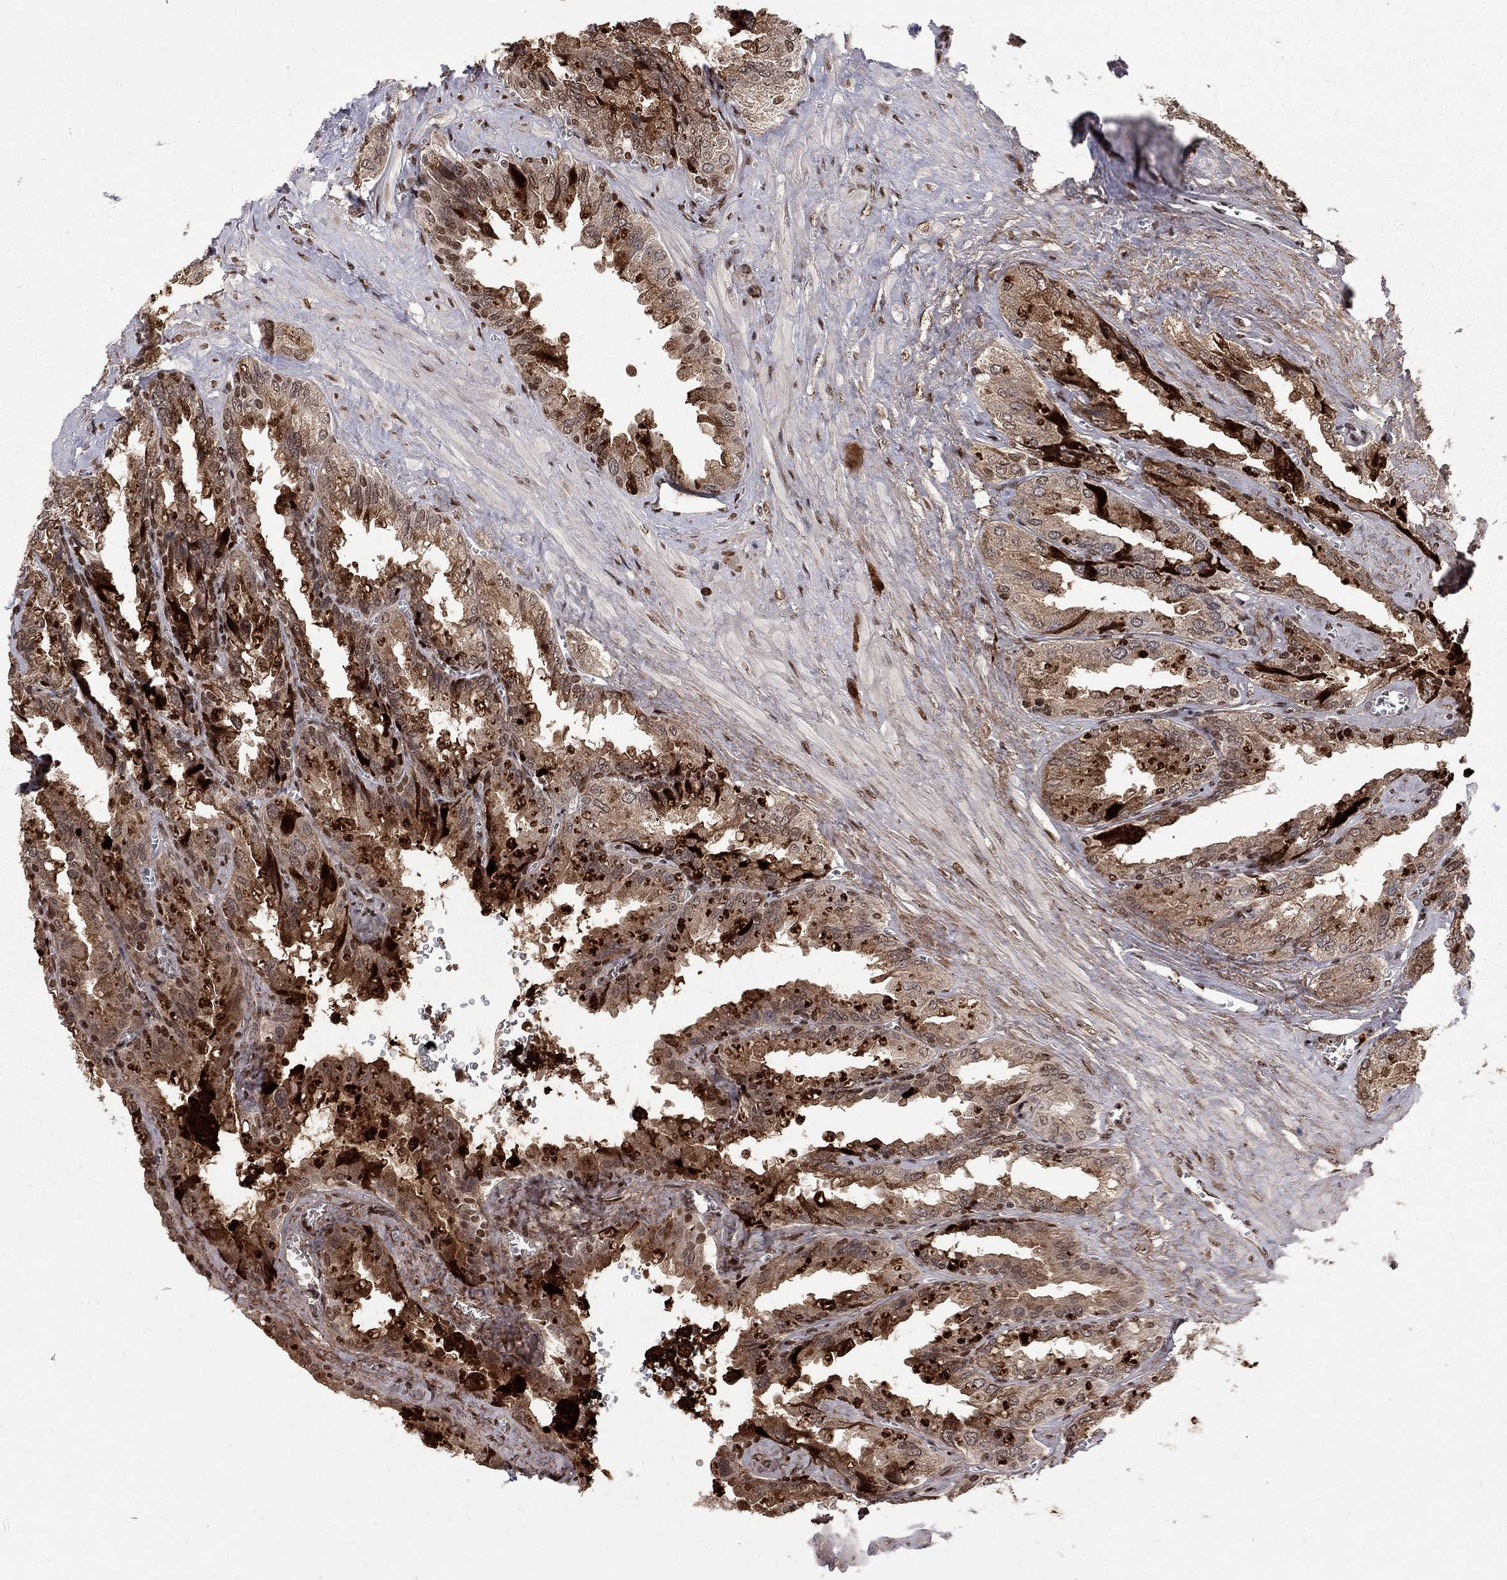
{"staining": {"intensity": "strong", "quantity": "25%-75%", "location": "cytoplasmic/membranous,nuclear"}, "tissue": "seminal vesicle", "cell_type": "Glandular cells", "image_type": "normal", "snomed": [{"axis": "morphology", "description": "Normal tissue, NOS"}, {"axis": "topography", "description": "Seminal veicle"}], "caption": "Protein staining displays strong cytoplasmic/membranous,nuclear staining in about 25%-75% of glandular cells in normal seminal vesicle. The protein is shown in brown color, while the nuclei are stained blue.", "gene": "SAP30L", "patient": {"sex": "male", "age": 67}}